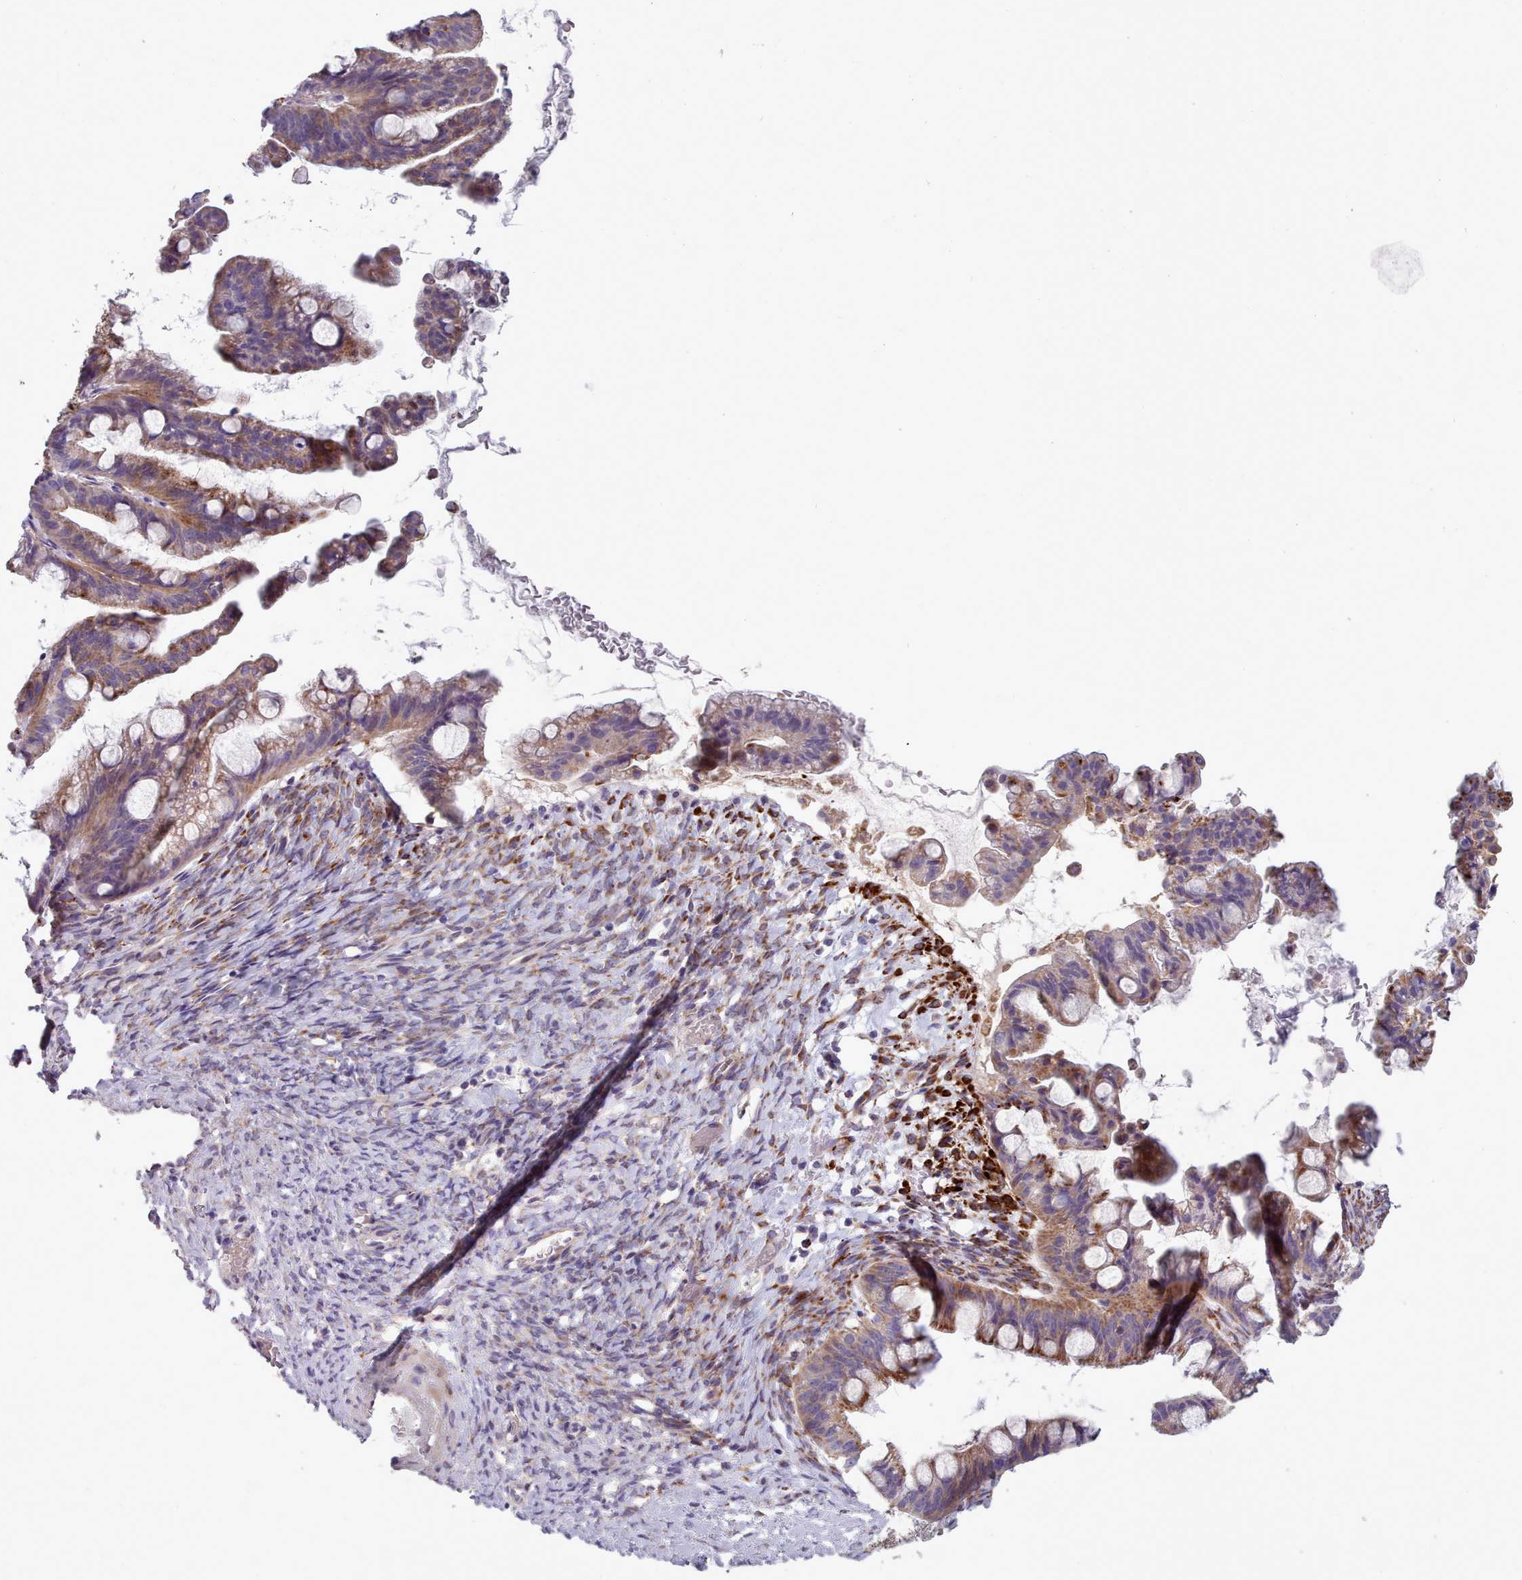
{"staining": {"intensity": "moderate", "quantity": "25%-75%", "location": "cytoplasmic/membranous"}, "tissue": "ovarian cancer", "cell_type": "Tumor cells", "image_type": "cancer", "snomed": [{"axis": "morphology", "description": "Cystadenocarcinoma, mucinous, NOS"}, {"axis": "topography", "description": "Ovary"}], "caption": "IHC (DAB (3,3'-diaminobenzidine)) staining of ovarian cancer displays moderate cytoplasmic/membranous protein positivity in about 25%-75% of tumor cells.", "gene": "FKBP10", "patient": {"sex": "female", "age": 73}}